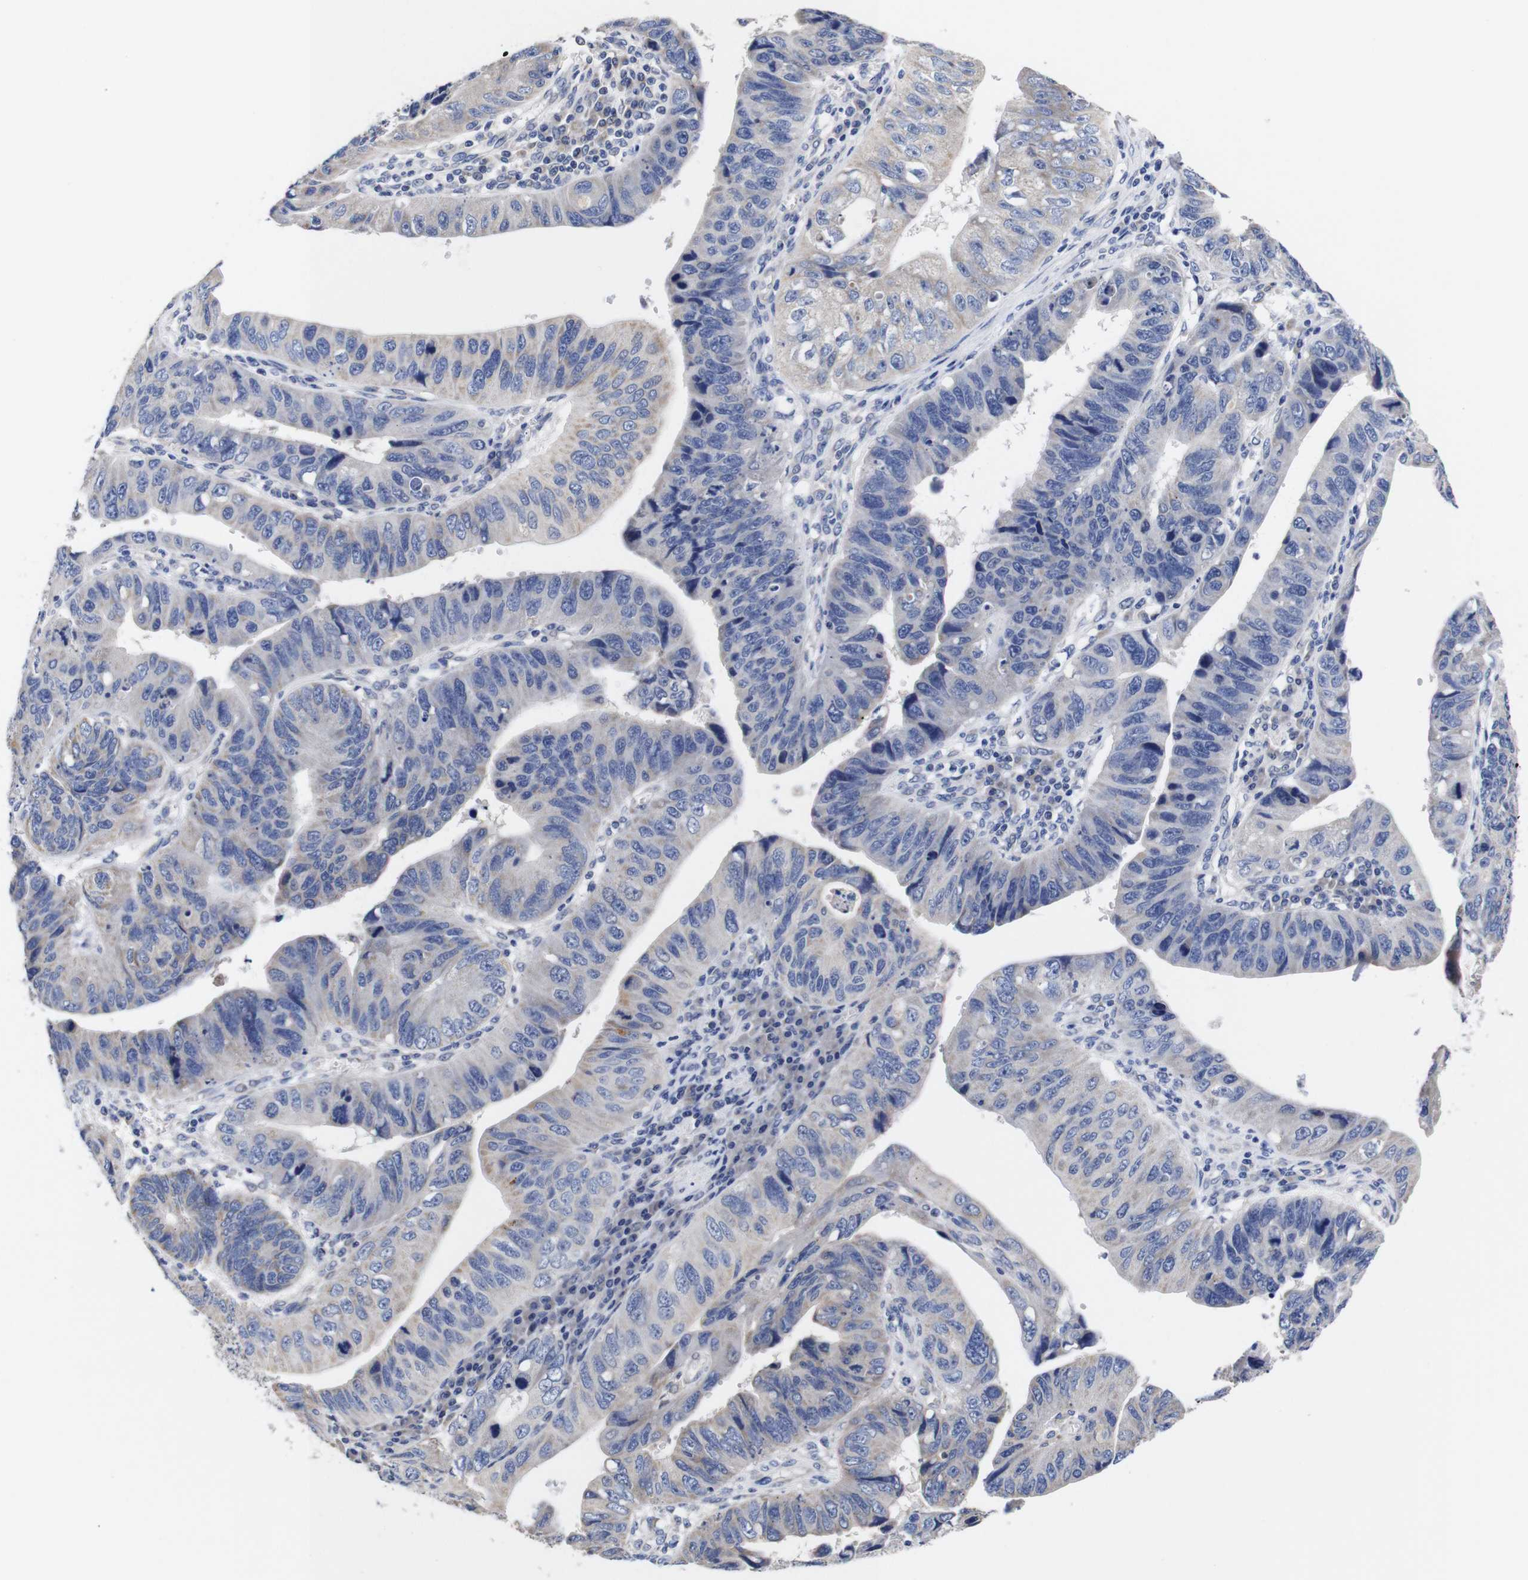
{"staining": {"intensity": "negative", "quantity": "none", "location": "none"}, "tissue": "stomach cancer", "cell_type": "Tumor cells", "image_type": "cancer", "snomed": [{"axis": "morphology", "description": "Adenocarcinoma, NOS"}, {"axis": "topography", "description": "Stomach"}], "caption": "An image of stomach cancer stained for a protein shows no brown staining in tumor cells.", "gene": "OPN3", "patient": {"sex": "male", "age": 59}}